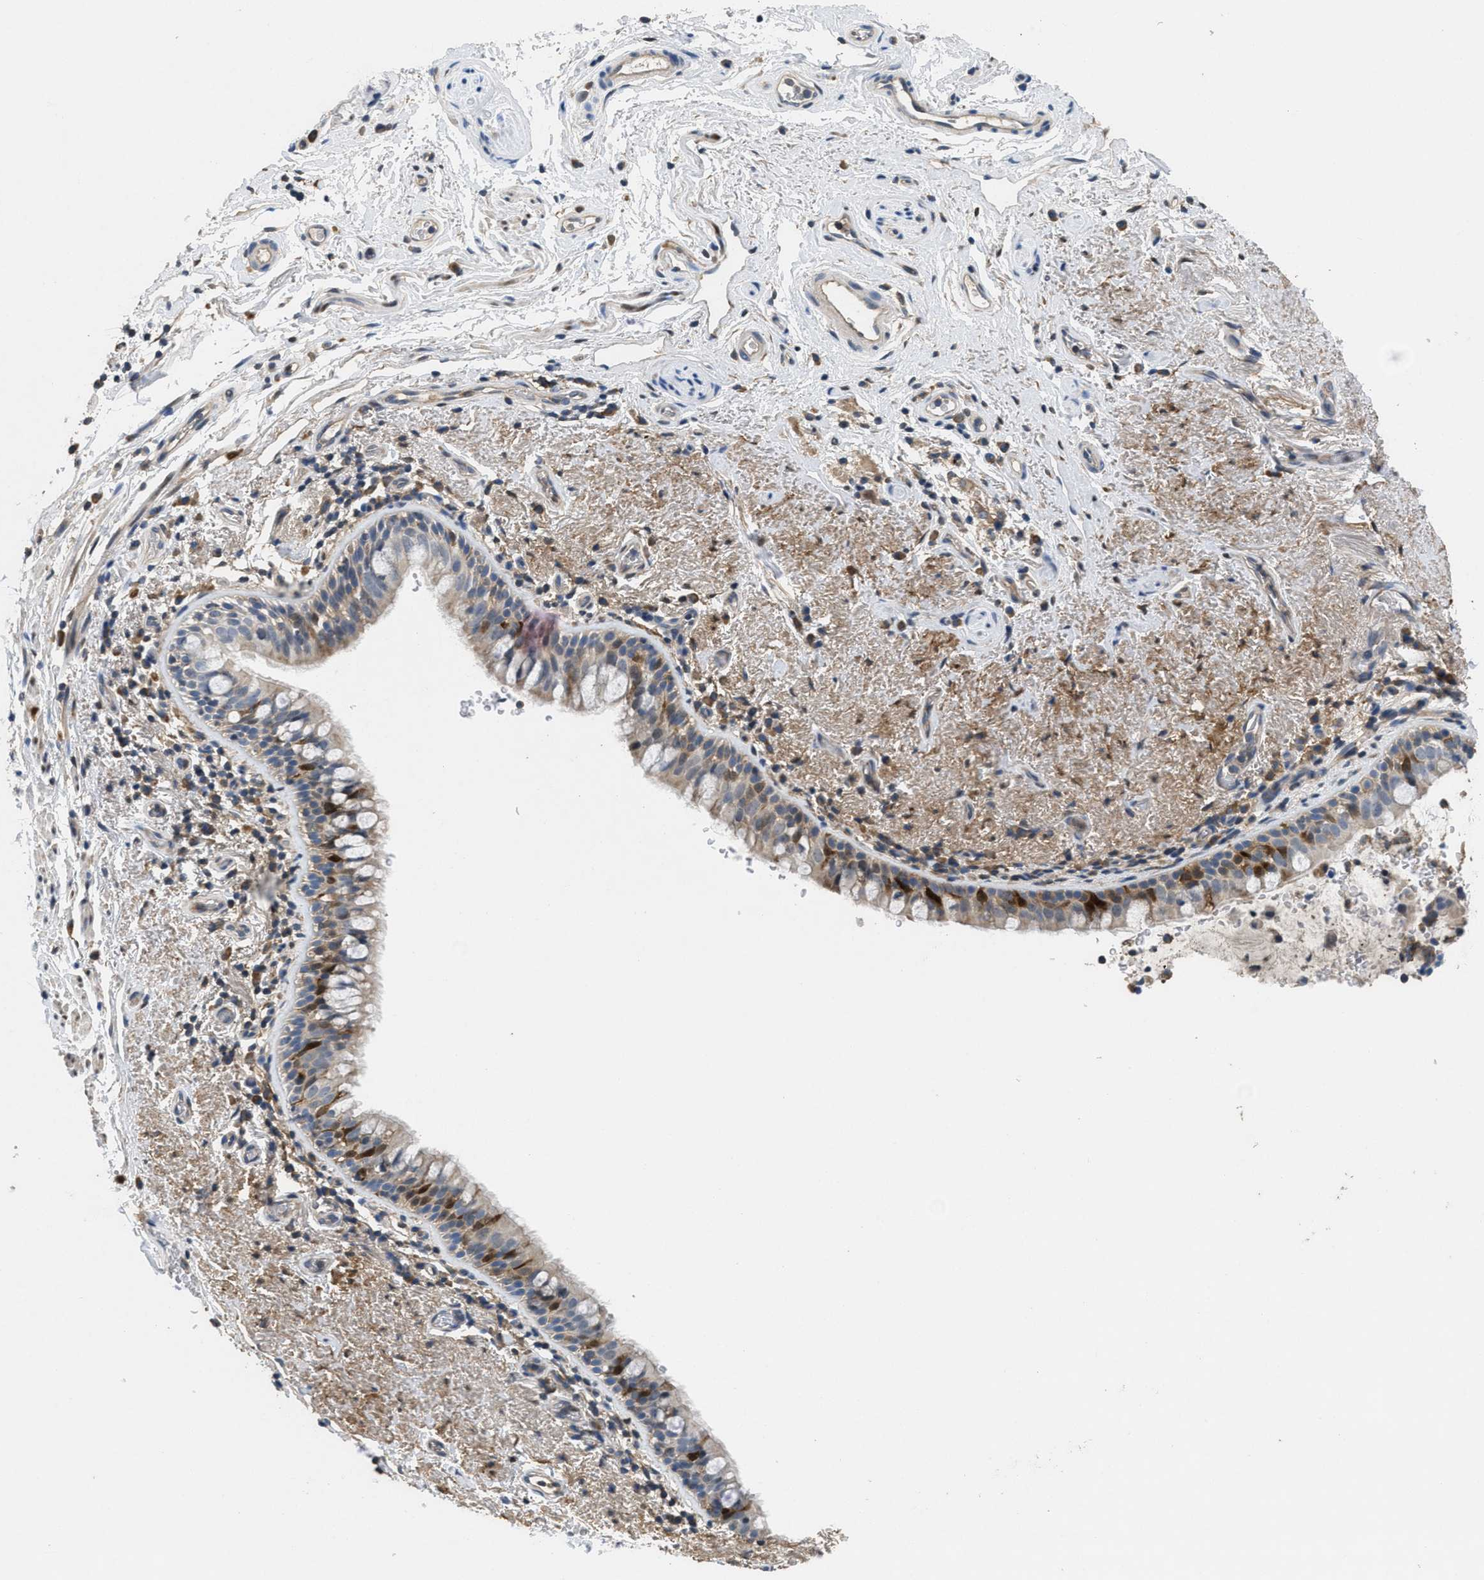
{"staining": {"intensity": "strong", "quantity": "<25%", "location": "cytoplasmic/membranous,nuclear"}, "tissue": "bronchus", "cell_type": "Respiratory epithelial cells", "image_type": "normal", "snomed": [{"axis": "morphology", "description": "Normal tissue, NOS"}, {"axis": "morphology", "description": "Inflammation, NOS"}, {"axis": "topography", "description": "Cartilage tissue"}, {"axis": "topography", "description": "Bronchus"}], "caption": "Protein expression analysis of benign bronchus shows strong cytoplasmic/membranous,nuclear expression in approximately <25% of respiratory epithelial cells. The staining is performed using DAB (3,3'-diaminobenzidine) brown chromogen to label protein expression. The nuclei are counter-stained blue using hematoxylin.", "gene": "DGKE", "patient": {"sex": "male", "age": 77}}